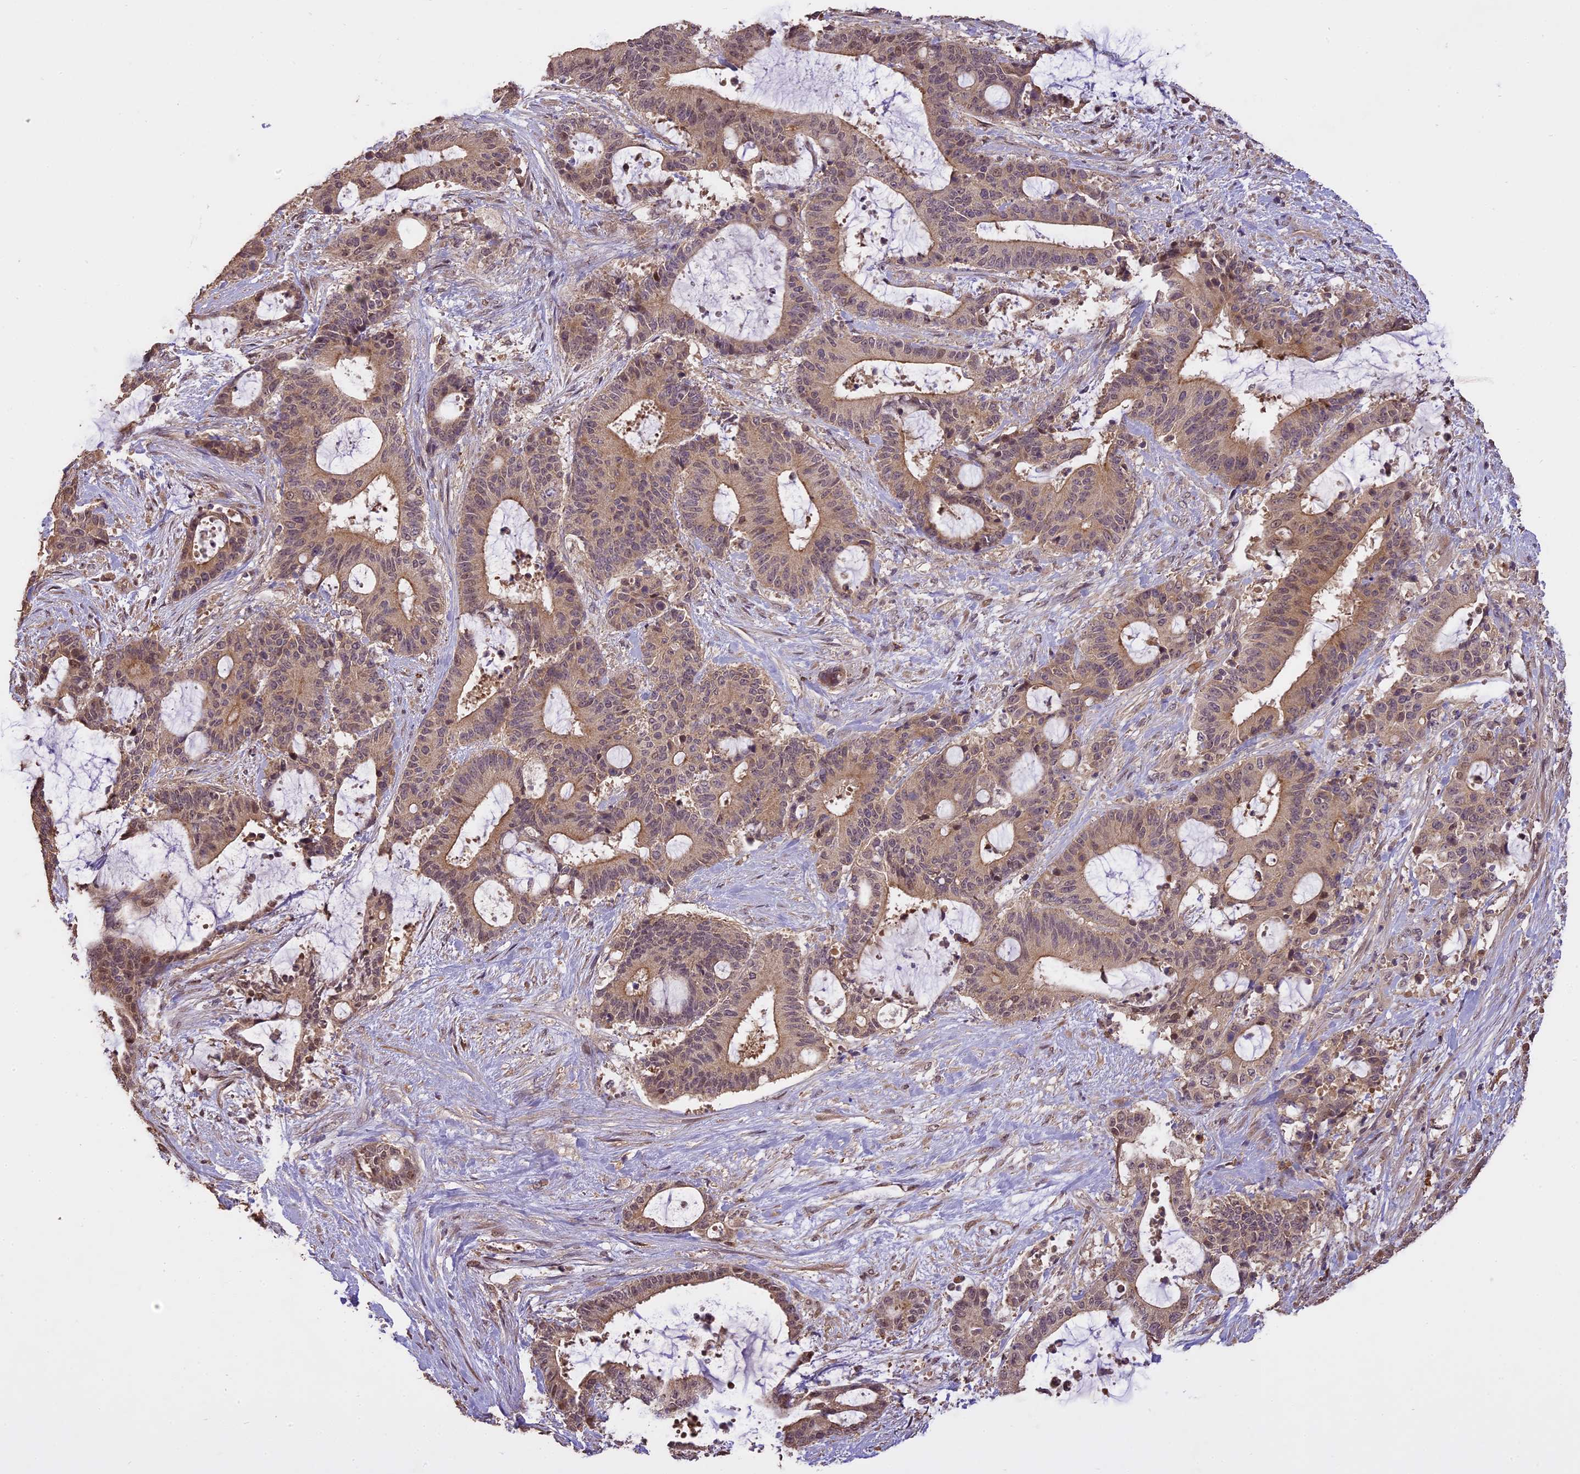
{"staining": {"intensity": "moderate", "quantity": "25%-75%", "location": "cytoplasmic/membranous,nuclear"}, "tissue": "liver cancer", "cell_type": "Tumor cells", "image_type": "cancer", "snomed": [{"axis": "morphology", "description": "Normal tissue, NOS"}, {"axis": "morphology", "description": "Cholangiocarcinoma"}, {"axis": "topography", "description": "Liver"}, {"axis": "topography", "description": "Peripheral nerve tissue"}], "caption": "Liver cholangiocarcinoma tissue exhibits moderate cytoplasmic/membranous and nuclear positivity in about 25%-75% of tumor cells, visualized by immunohistochemistry. The staining was performed using DAB, with brown indicating positive protein expression. Nuclei are stained blue with hematoxylin.", "gene": "TIGD7", "patient": {"sex": "female", "age": 73}}